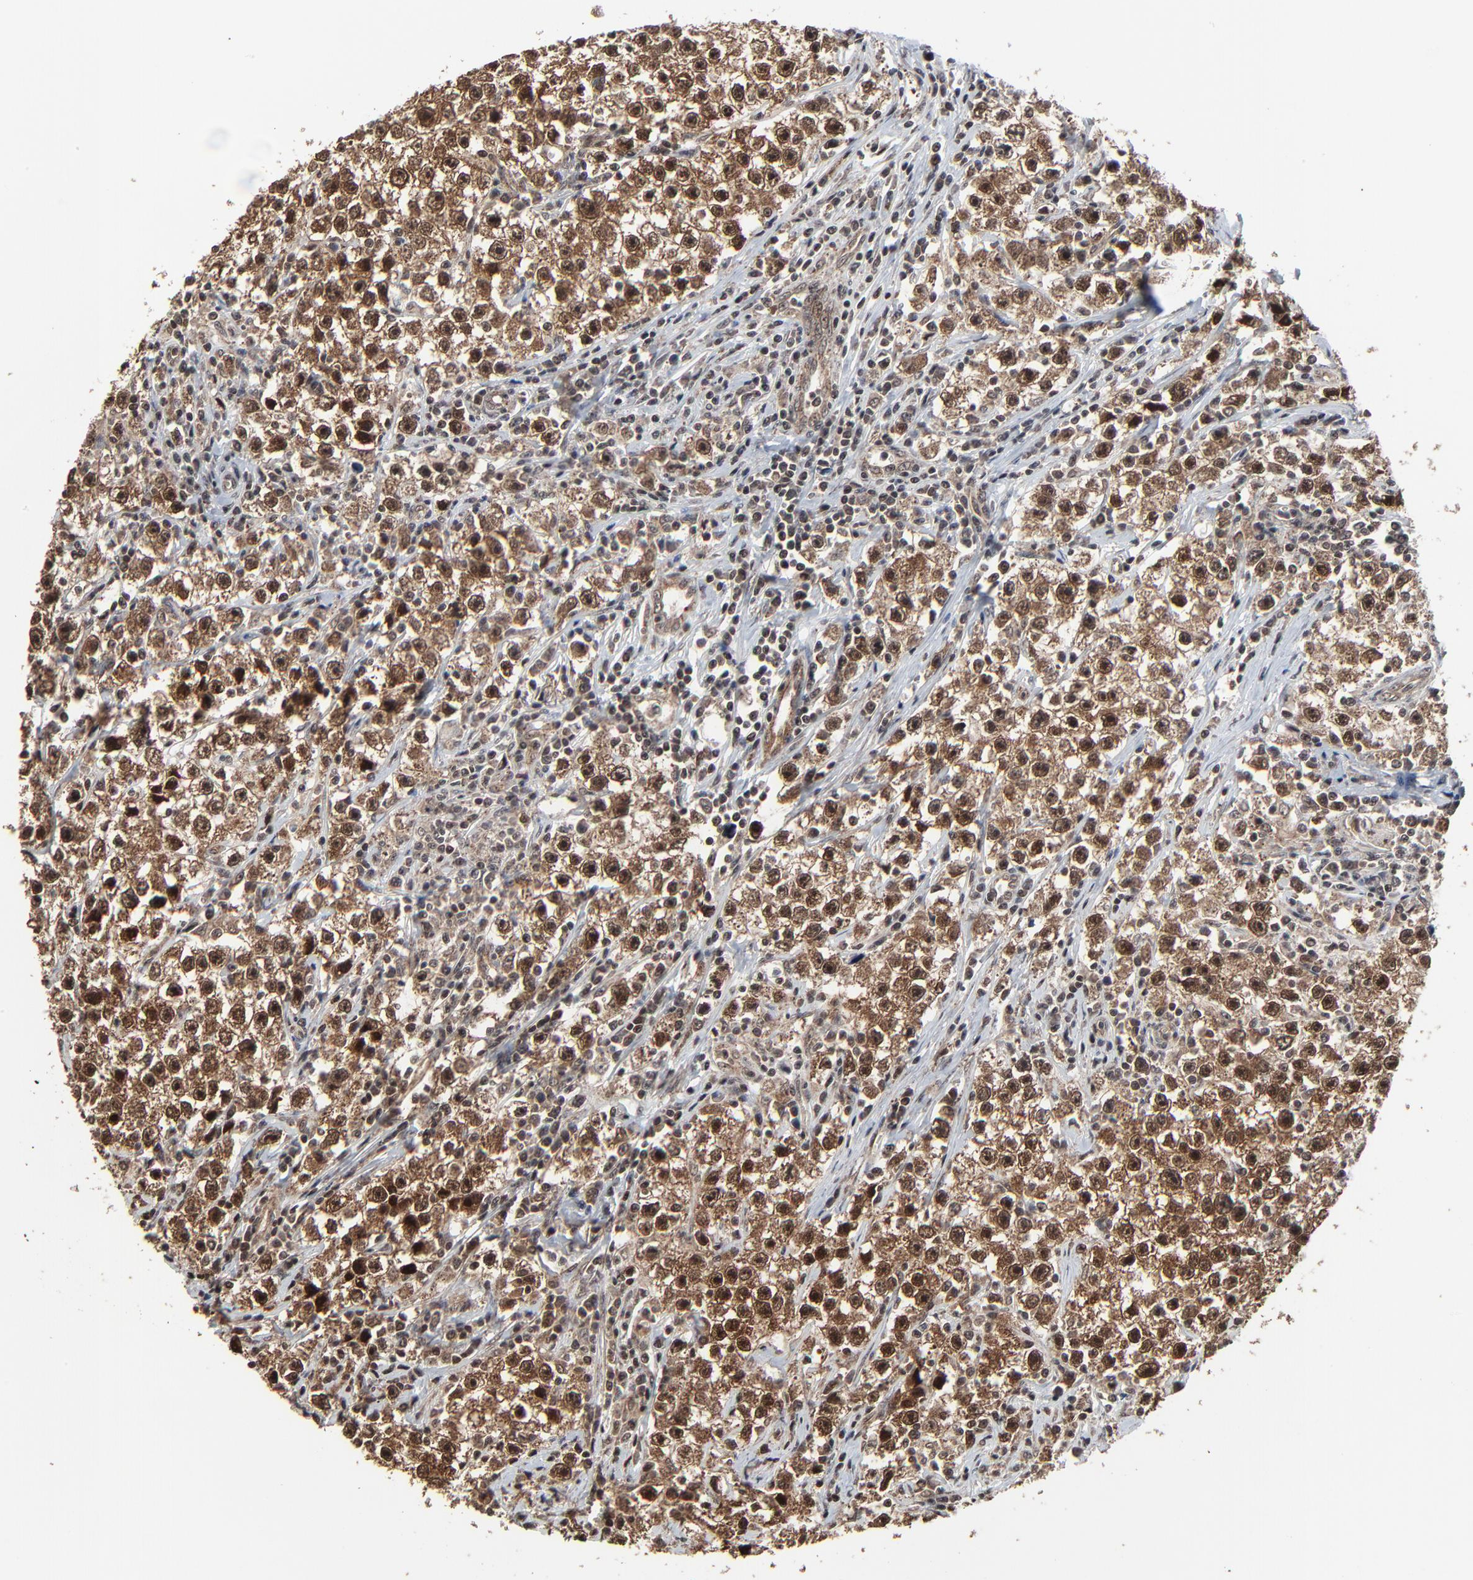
{"staining": {"intensity": "moderate", "quantity": ">75%", "location": "cytoplasmic/membranous,nuclear"}, "tissue": "testis cancer", "cell_type": "Tumor cells", "image_type": "cancer", "snomed": [{"axis": "morphology", "description": "Seminoma, NOS"}, {"axis": "topography", "description": "Testis"}], "caption": "Approximately >75% of tumor cells in testis cancer (seminoma) demonstrate moderate cytoplasmic/membranous and nuclear protein positivity as visualized by brown immunohistochemical staining.", "gene": "RHOJ", "patient": {"sex": "male", "age": 35}}